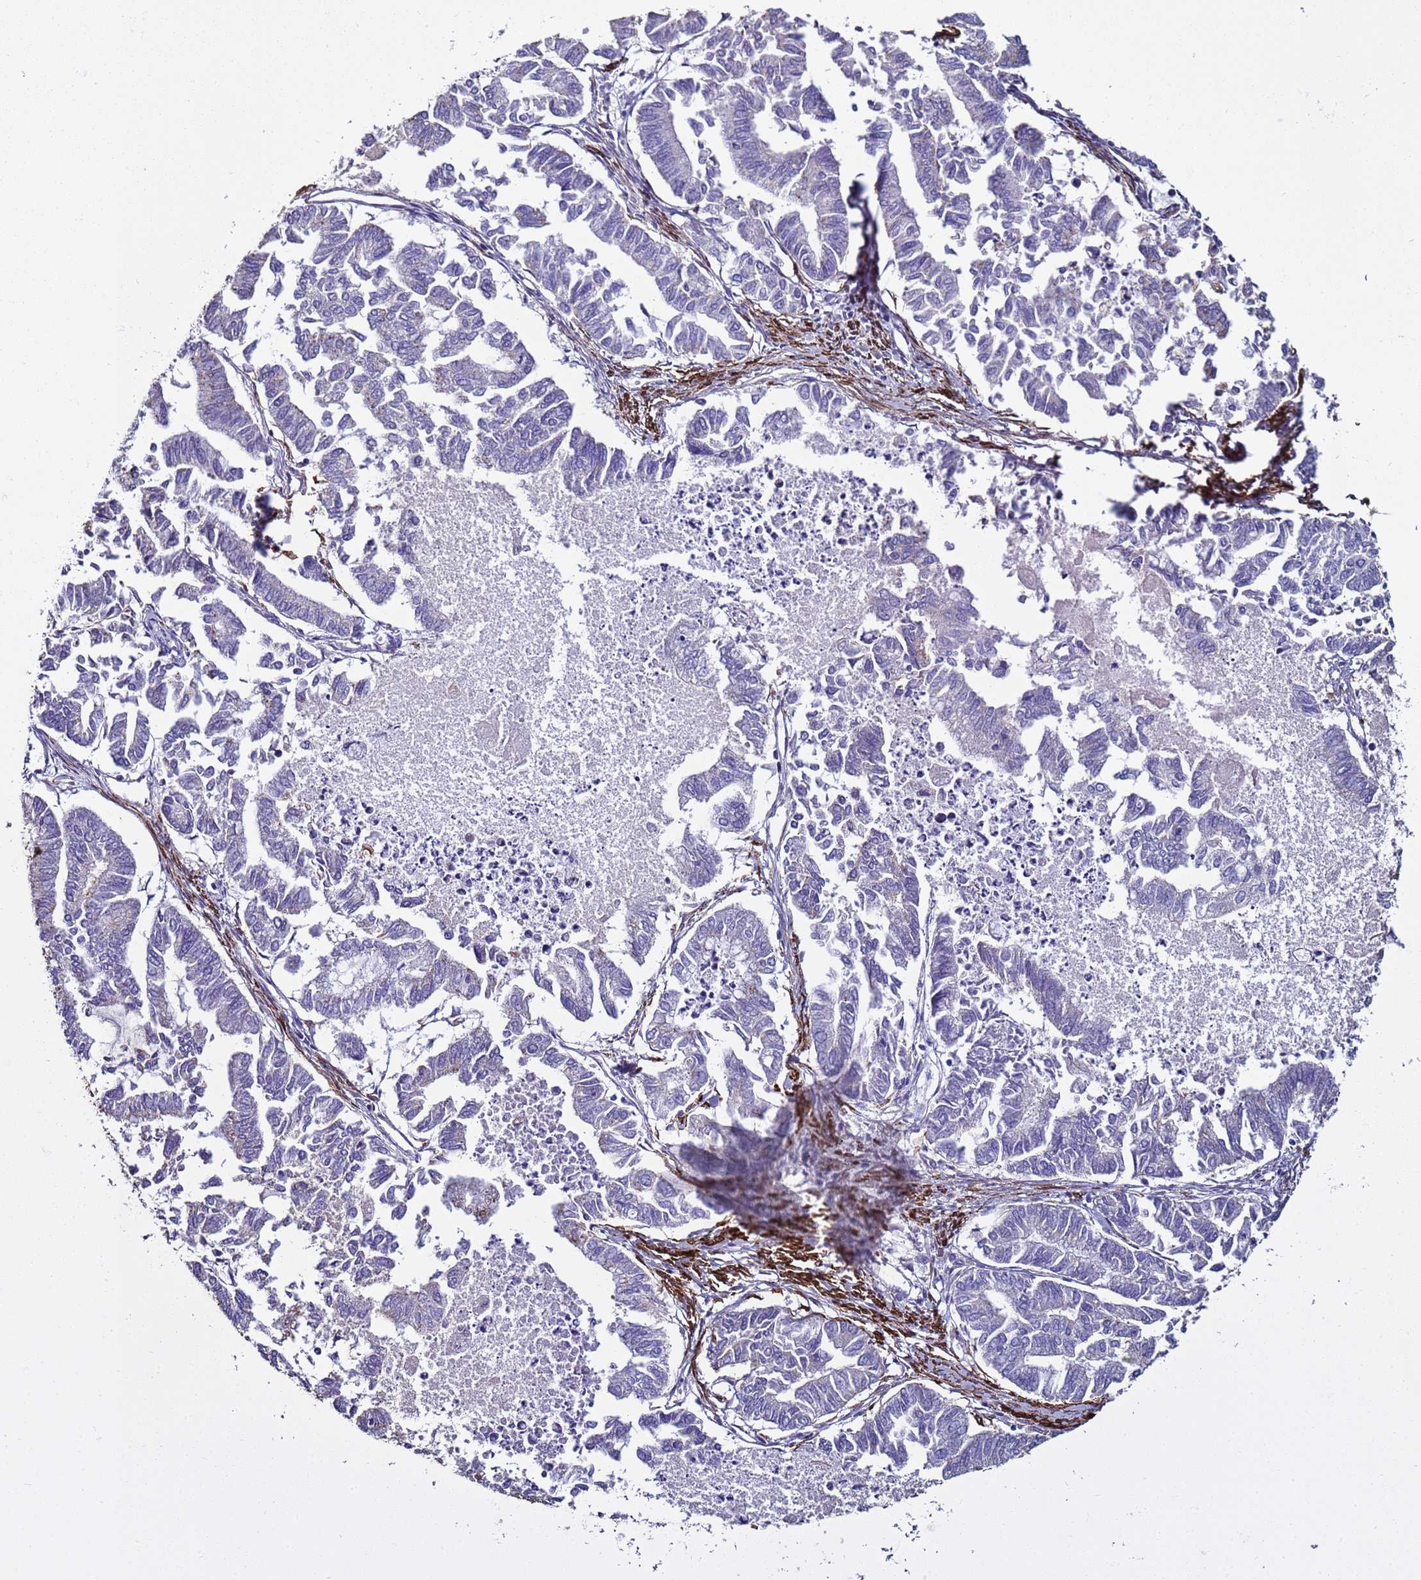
{"staining": {"intensity": "negative", "quantity": "none", "location": "none"}, "tissue": "endometrial cancer", "cell_type": "Tumor cells", "image_type": "cancer", "snomed": [{"axis": "morphology", "description": "Adenocarcinoma, NOS"}, {"axis": "topography", "description": "Endometrium"}], "caption": "High magnification brightfield microscopy of endometrial cancer (adenocarcinoma) stained with DAB (3,3'-diaminobenzidine) (brown) and counterstained with hematoxylin (blue): tumor cells show no significant positivity. (DAB immunohistochemistry visualized using brightfield microscopy, high magnification).", "gene": "RABL2B", "patient": {"sex": "female", "age": 79}}